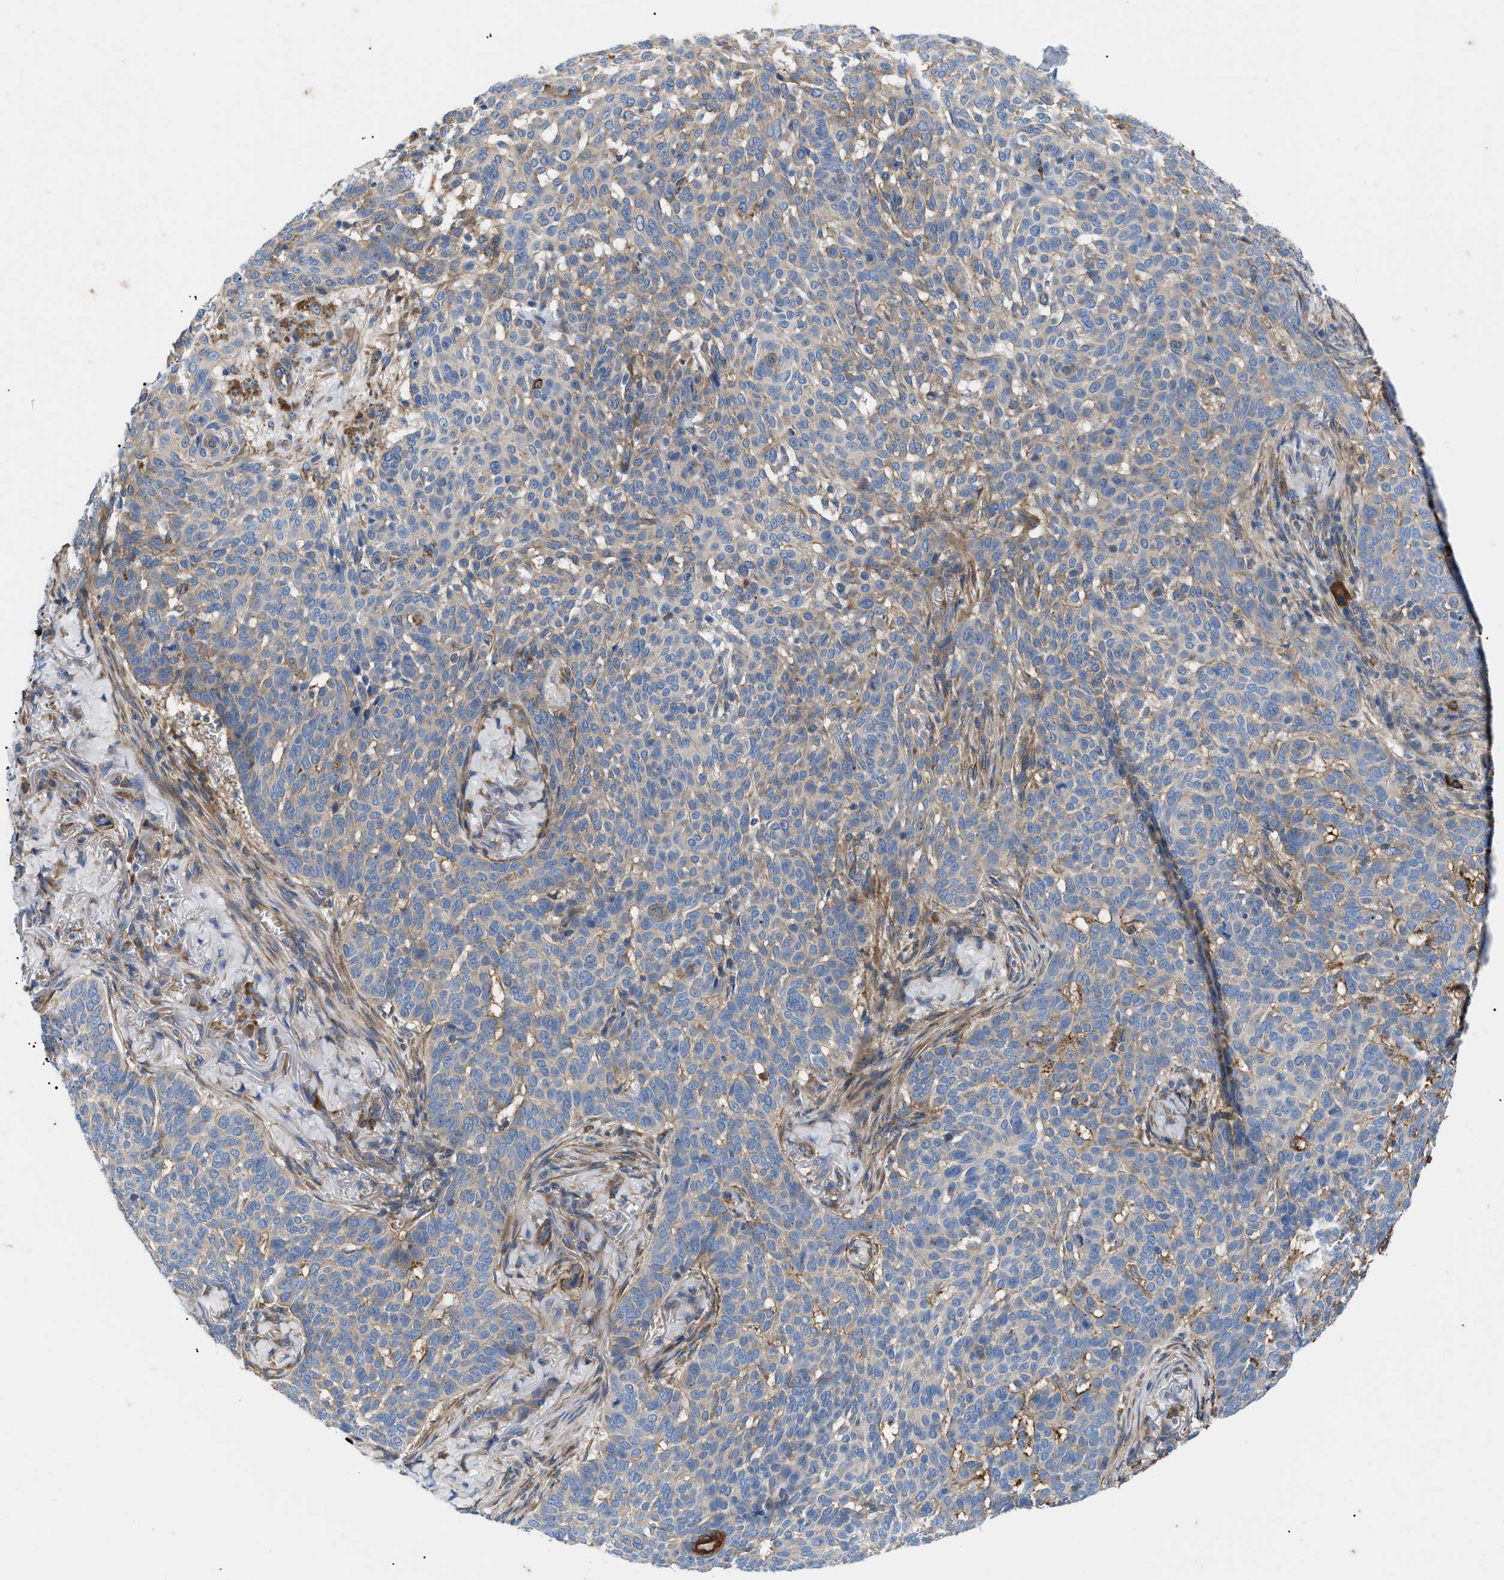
{"staining": {"intensity": "weak", "quantity": "25%-75%", "location": "cytoplasmic/membranous"}, "tissue": "skin cancer", "cell_type": "Tumor cells", "image_type": "cancer", "snomed": [{"axis": "morphology", "description": "Basal cell carcinoma"}, {"axis": "topography", "description": "Skin"}], "caption": "A photomicrograph showing weak cytoplasmic/membranous staining in approximately 25%-75% of tumor cells in skin cancer (basal cell carcinoma), as visualized by brown immunohistochemical staining.", "gene": "HSPB8", "patient": {"sex": "male", "age": 85}}